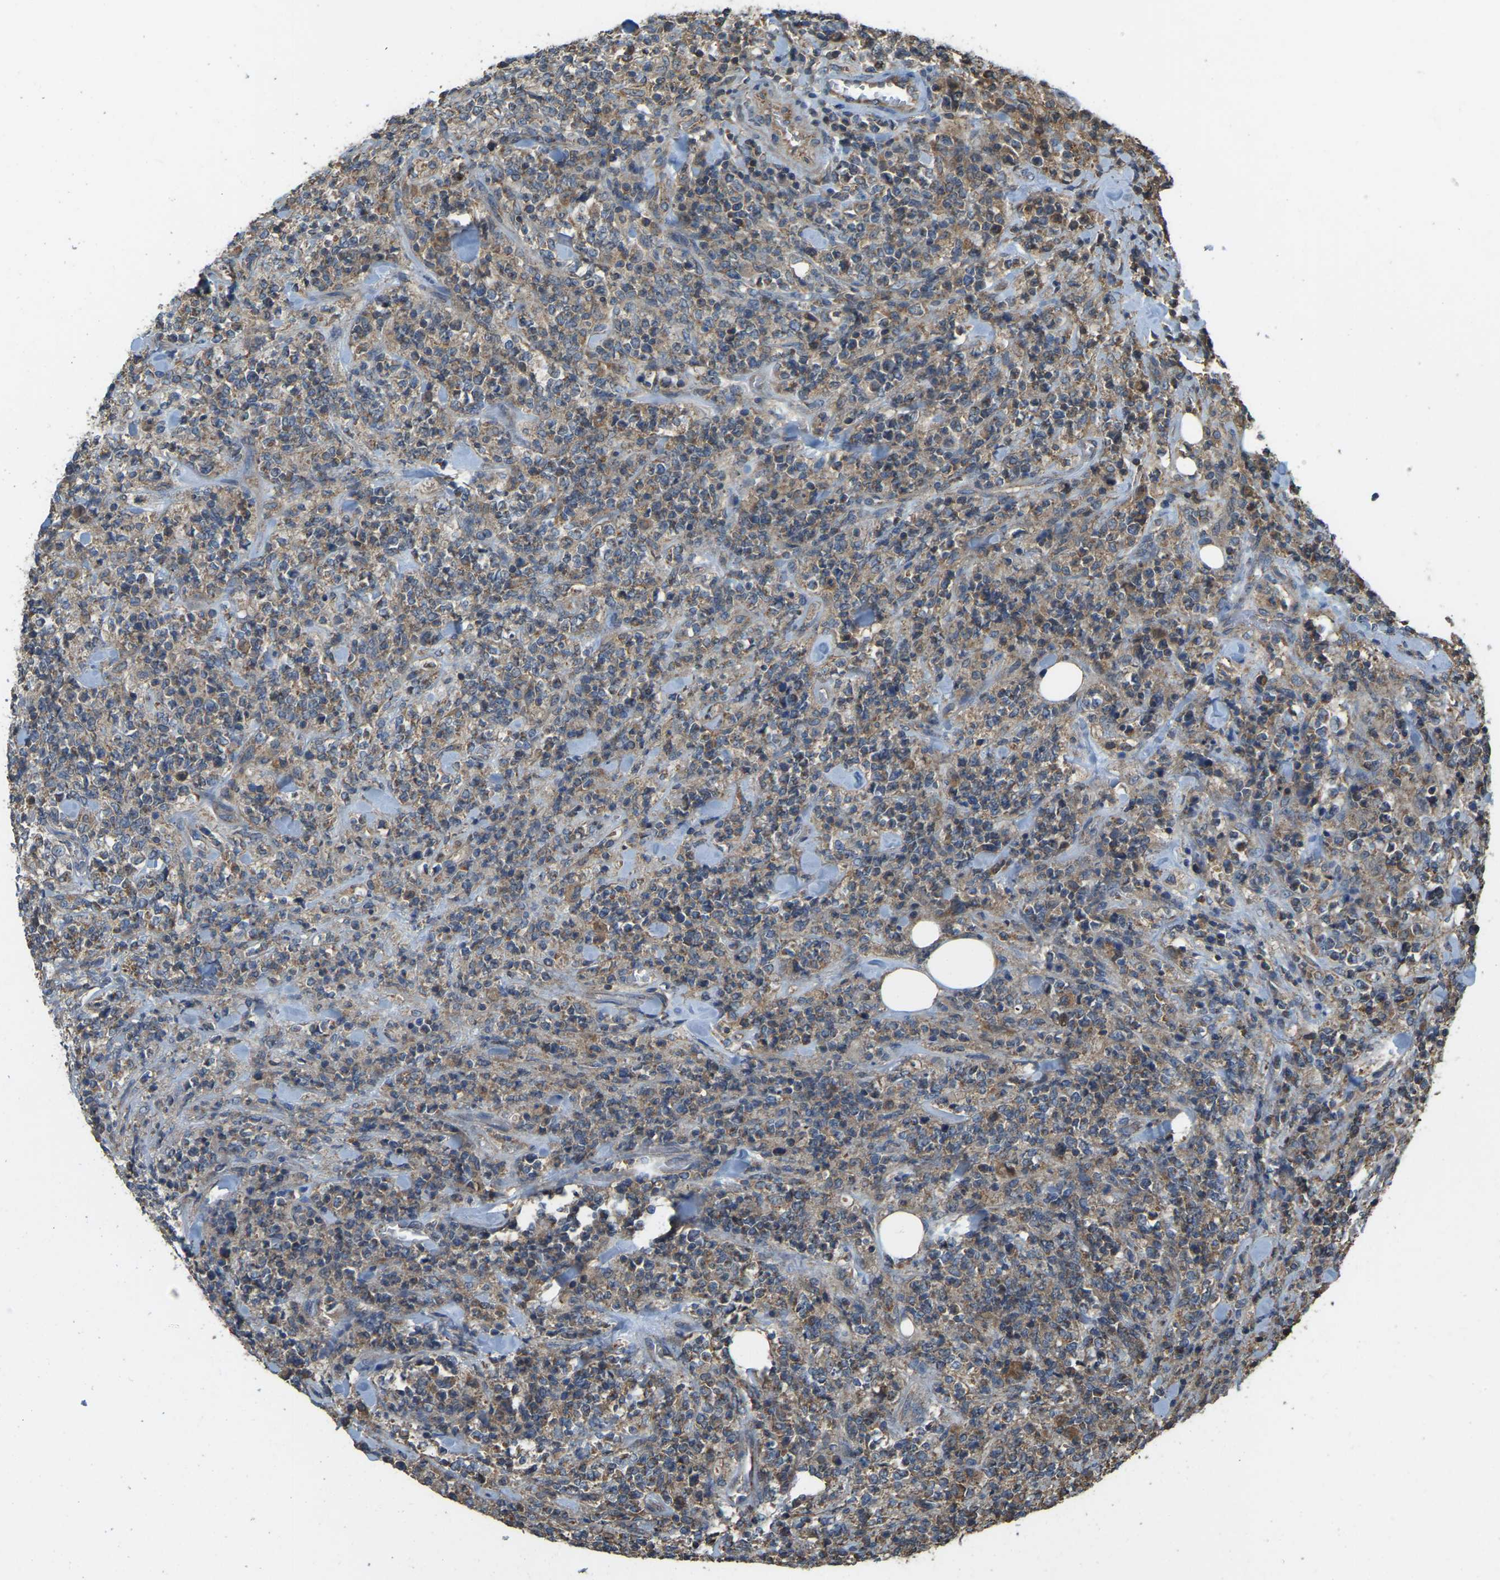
{"staining": {"intensity": "moderate", "quantity": "25%-75%", "location": "cytoplasmic/membranous"}, "tissue": "lymphoma", "cell_type": "Tumor cells", "image_type": "cancer", "snomed": [{"axis": "morphology", "description": "Malignant lymphoma, non-Hodgkin's type, High grade"}, {"axis": "topography", "description": "Soft tissue"}], "caption": "Moderate cytoplasmic/membranous protein staining is seen in about 25%-75% of tumor cells in lymphoma.", "gene": "GNG2", "patient": {"sex": "male", "age": 18}}